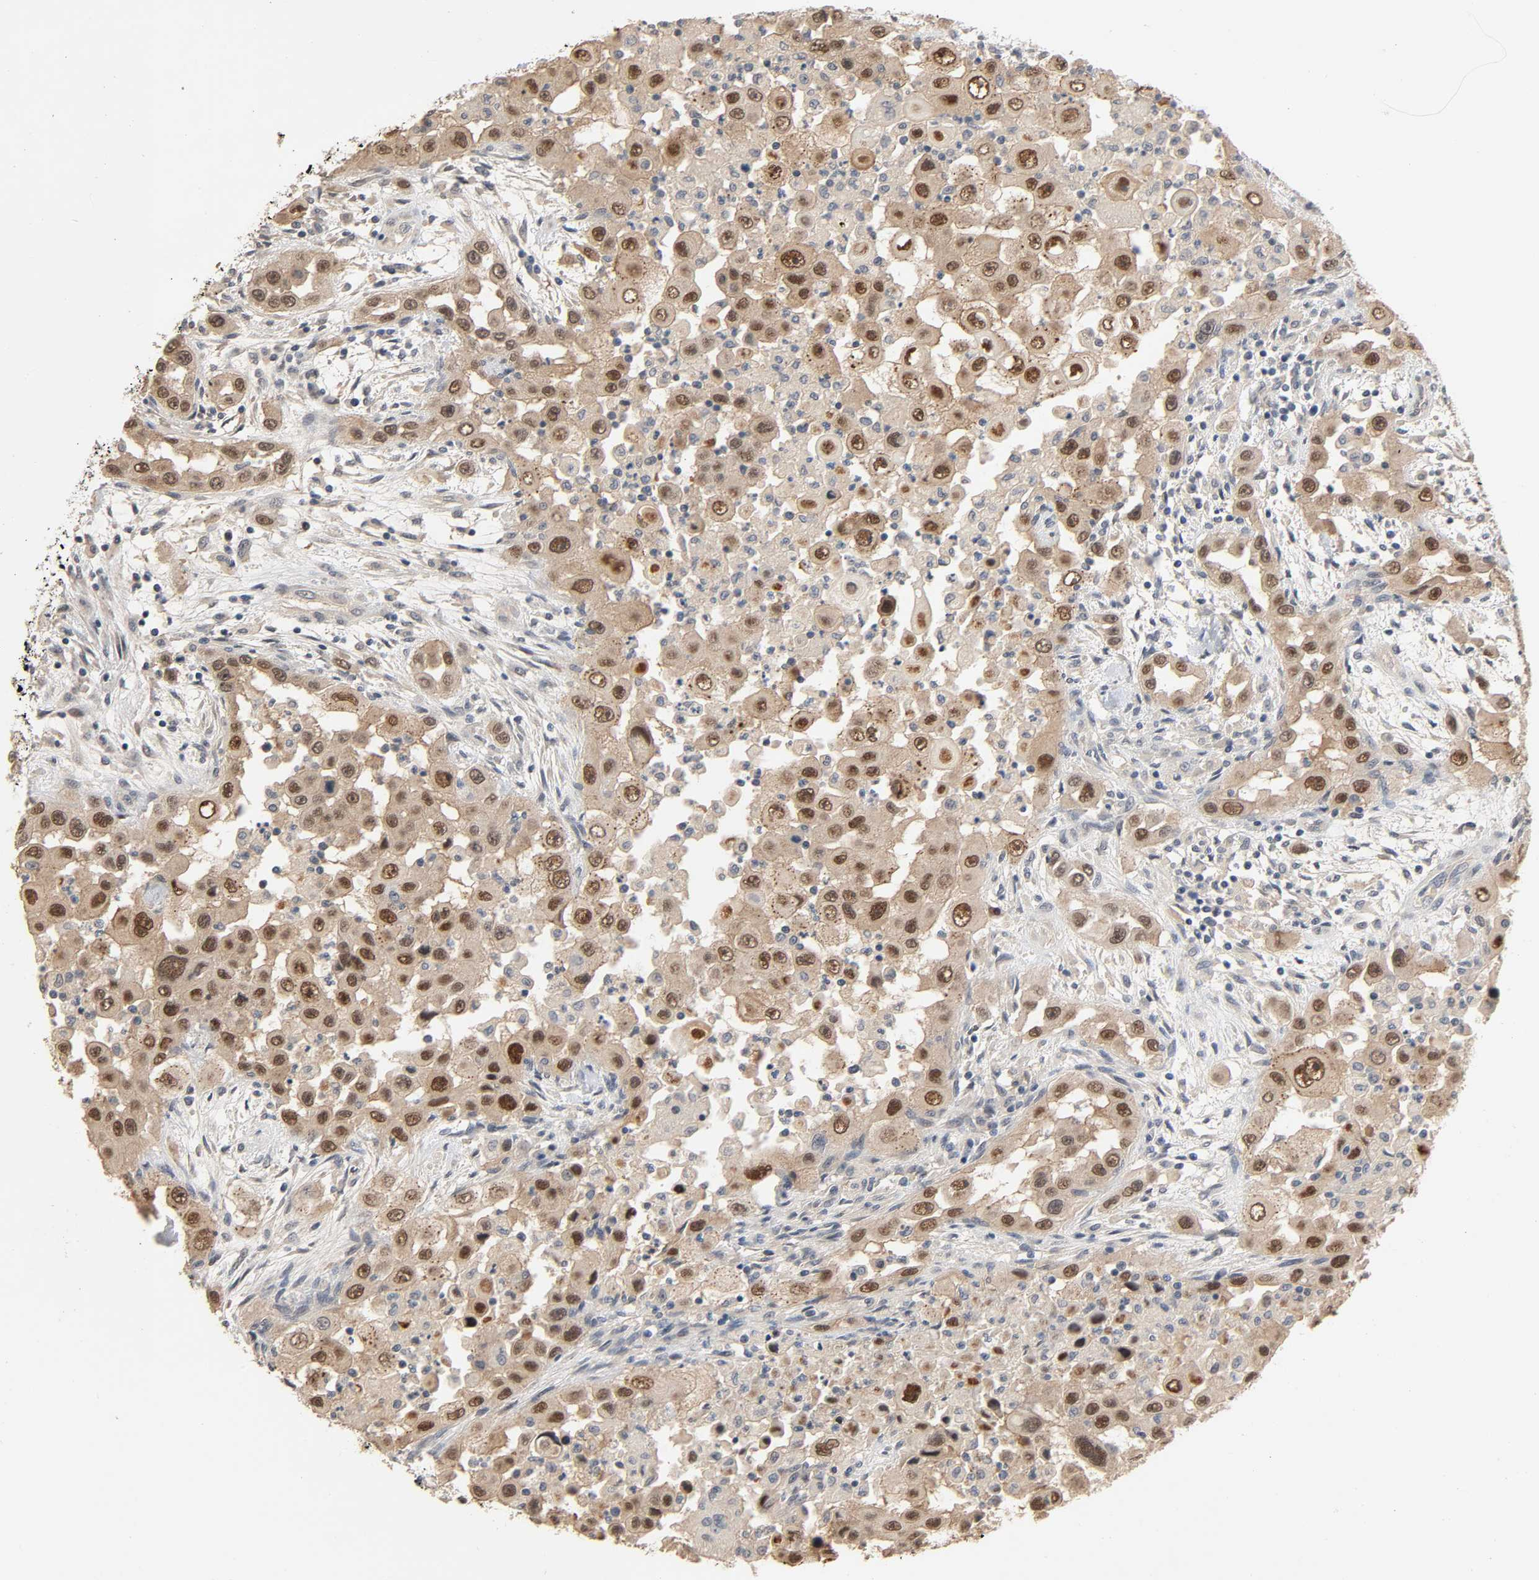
{"staining": {"intensity": "moderate", "quantity": ">75%", "location": "cytoplasmic/membranous,nuclear"}, "tissue": "head and neck cancer", "cell_type": "Tumor cells", "image_type": "cancer", "snomed": [{"axis": "morphology", "description": "Carcinoma, NOS"}, {"axis": "topography", "description": "Head-Neck"}], "caption": "A photomicrograph showing moderate cytoplasmic/membranous and nuclear positivity in approximately >75% of tumor cells in head and neck cancer (carcinoma), as visualized by brown immunohistochemical staining.", "gene": "MAGEA8", "patient": {"sex": "male", "age": 87}}